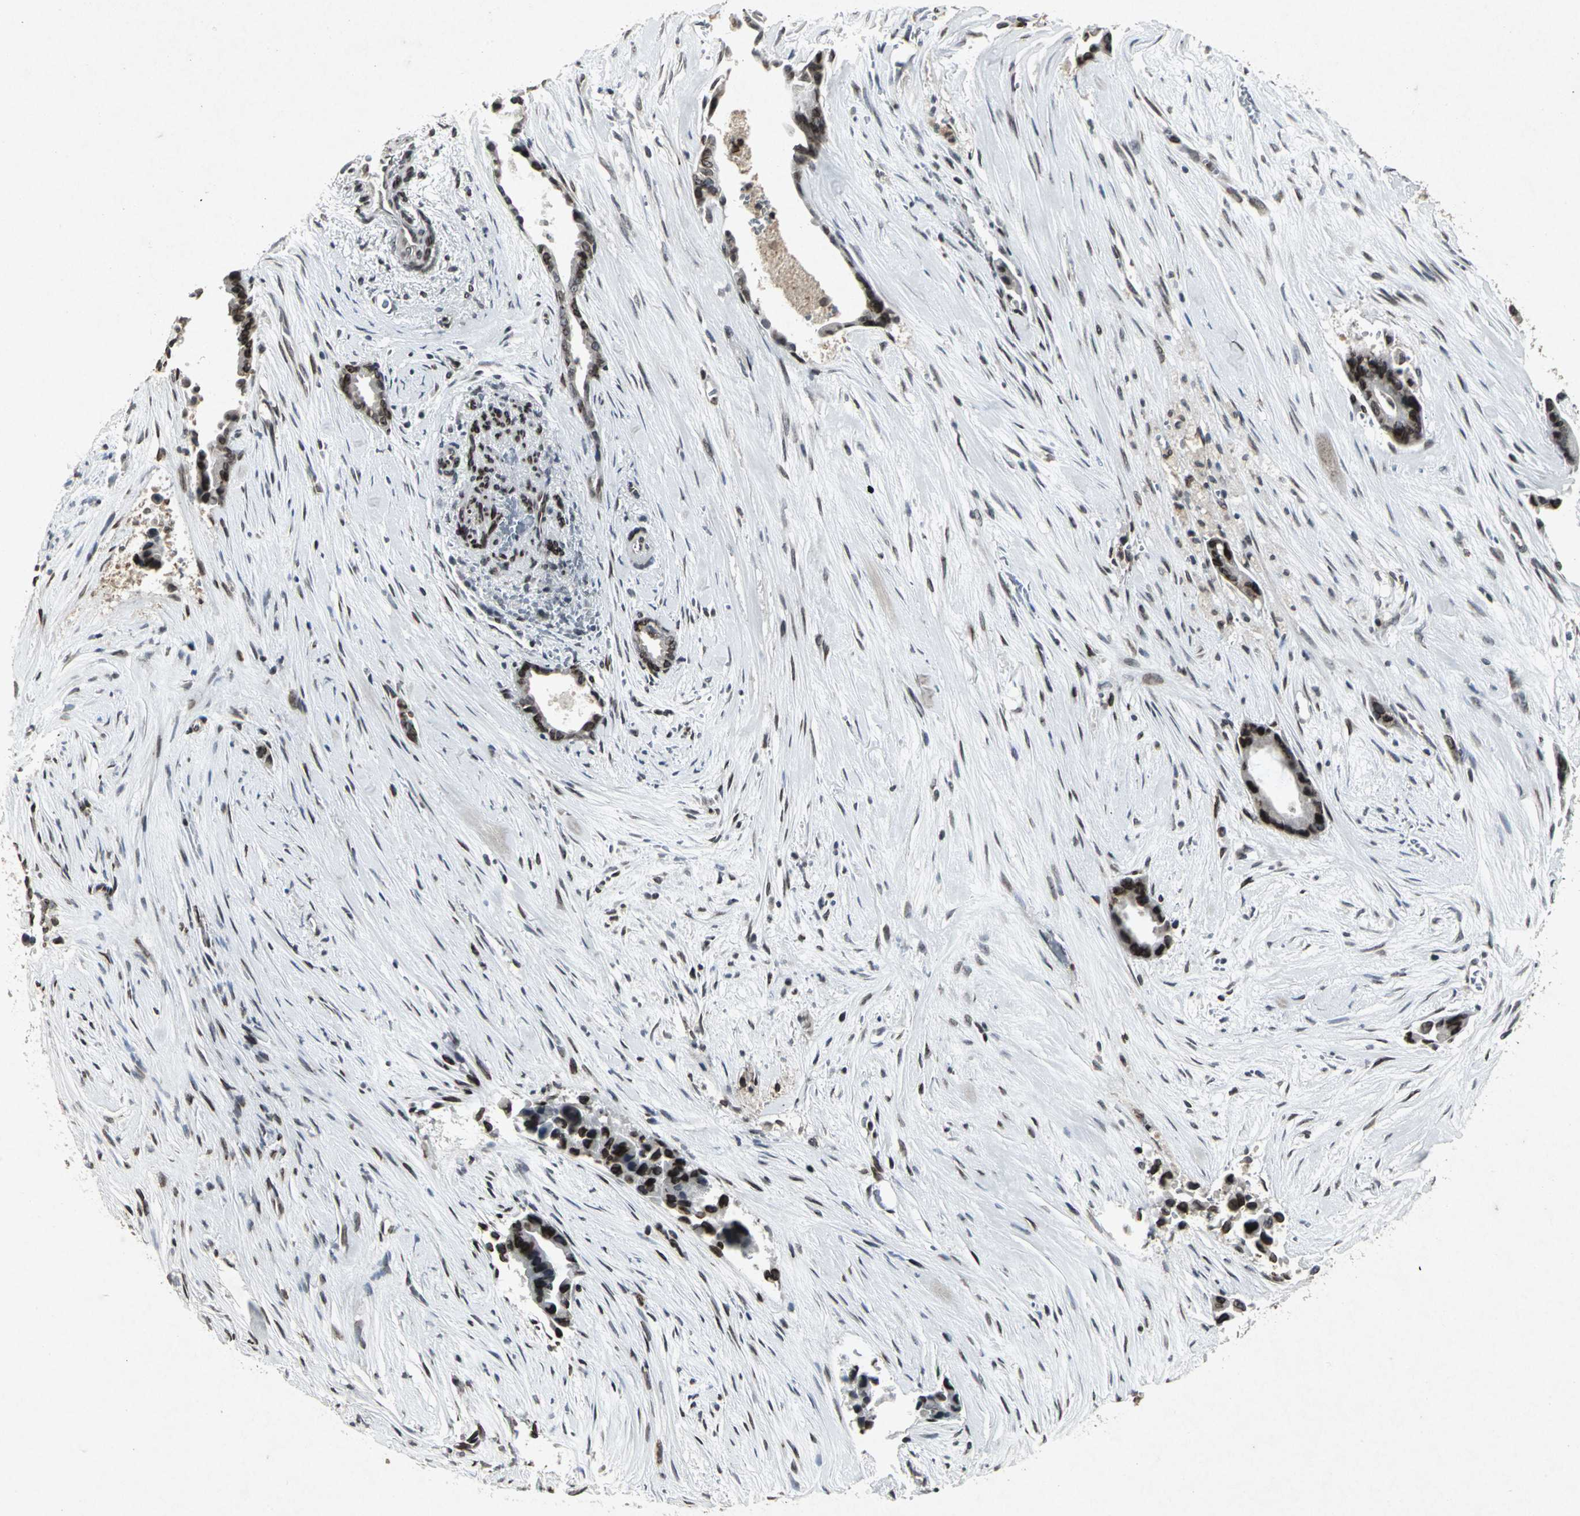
{"staining": {"intensity": "strong", "quantity": ">75%", "location": "nuclear"}, "tissue": "liver cancer", "cell_type": "Tumor cells", "image_type": "cancer", "snomed": [{"axis": "morphology", "description": "Cholangiocarcinoma"}, {"axis": "topography", "description": "Liver"}], "caption": "A histopathology image showing strong nuclear staining in about >75% of tumor cells in cholangiocarcinoma (liver), as visualized by brown immunohistochemical staining.", "gene": "SH2B3", "patient": {"sex": "female", "age": 55}}